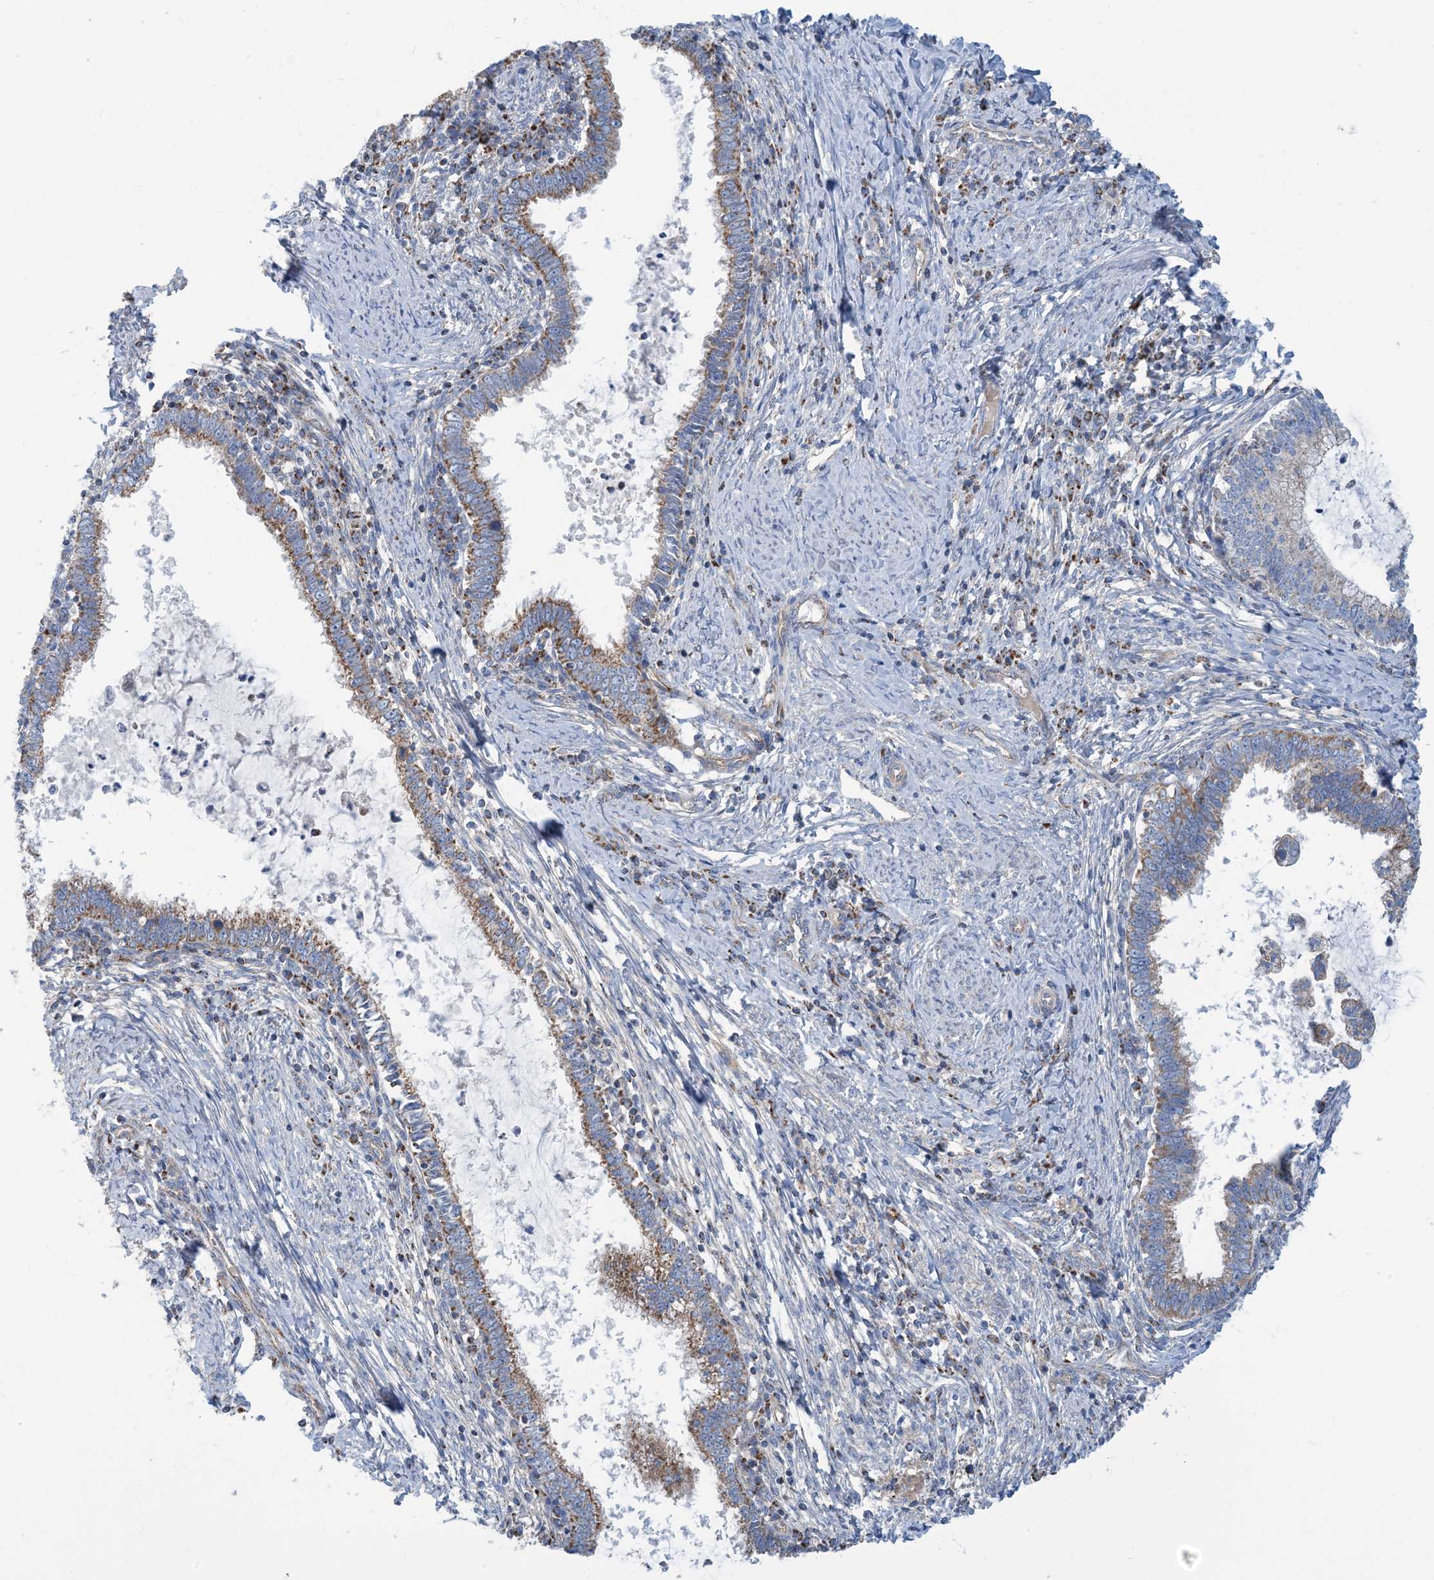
{"staining": {"intensity": "moderate", "quantity": ">75%", "location": "cytoplasmic/membranous"}, "tissue": "cervical cancer", "cell_type": "Tumor cells", "image_type": "cancer", "snomed": [{"axis": "morphology", "description": "Adenocarcinoma, NOS"}, {"axis": "topography", "description": "Cervix"}], "caption": "The image demonstrates staining of cervical cancer (adenocarcinoma), revealing moderate cytoplasmic/membranous protein expression (brown color) within tumor cells.", "gene": "PHOSPHO2", "patient": {"sex": "female", "age": 36}}